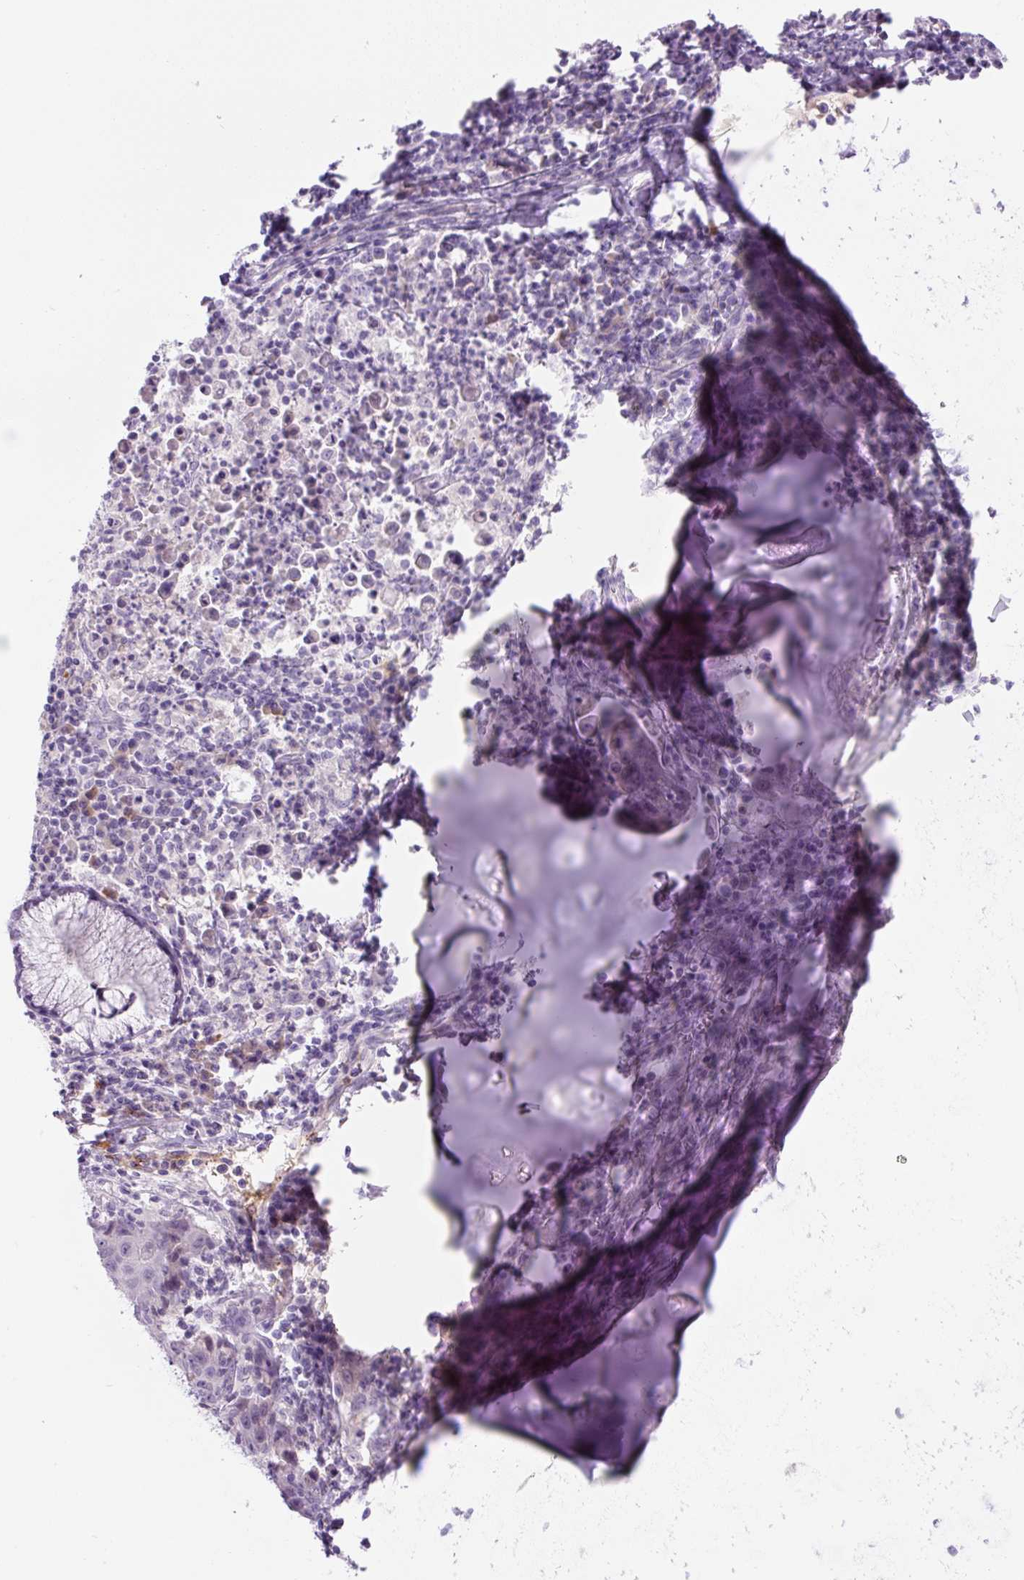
{"staining": {"intensity": "negative", "quantity": "none", "location": "none"}, "tissue": "lung cancer", "cell_type": "Tumor cells", "image_type": "cancer", "snomed": [{"axis": "morphology", "description": "Squamous cell carcinoma, NOS"}, {"axis": "morphology", "description": "Squamous cell carcinoma, metastatic, NOS"}, {"axis": "topography", "description": "Bronchus"}, {"axis": "topography", "description": "Lung"}], "caption": "This image is of lung cancer stained with immunohistochemistry (IHC) to label a protein in brown with the nuclei are counter-stained blue. There is no staining in tumor cells.", "gene": "RSPO4", "patient": {"sex": "male", "age": 62}}